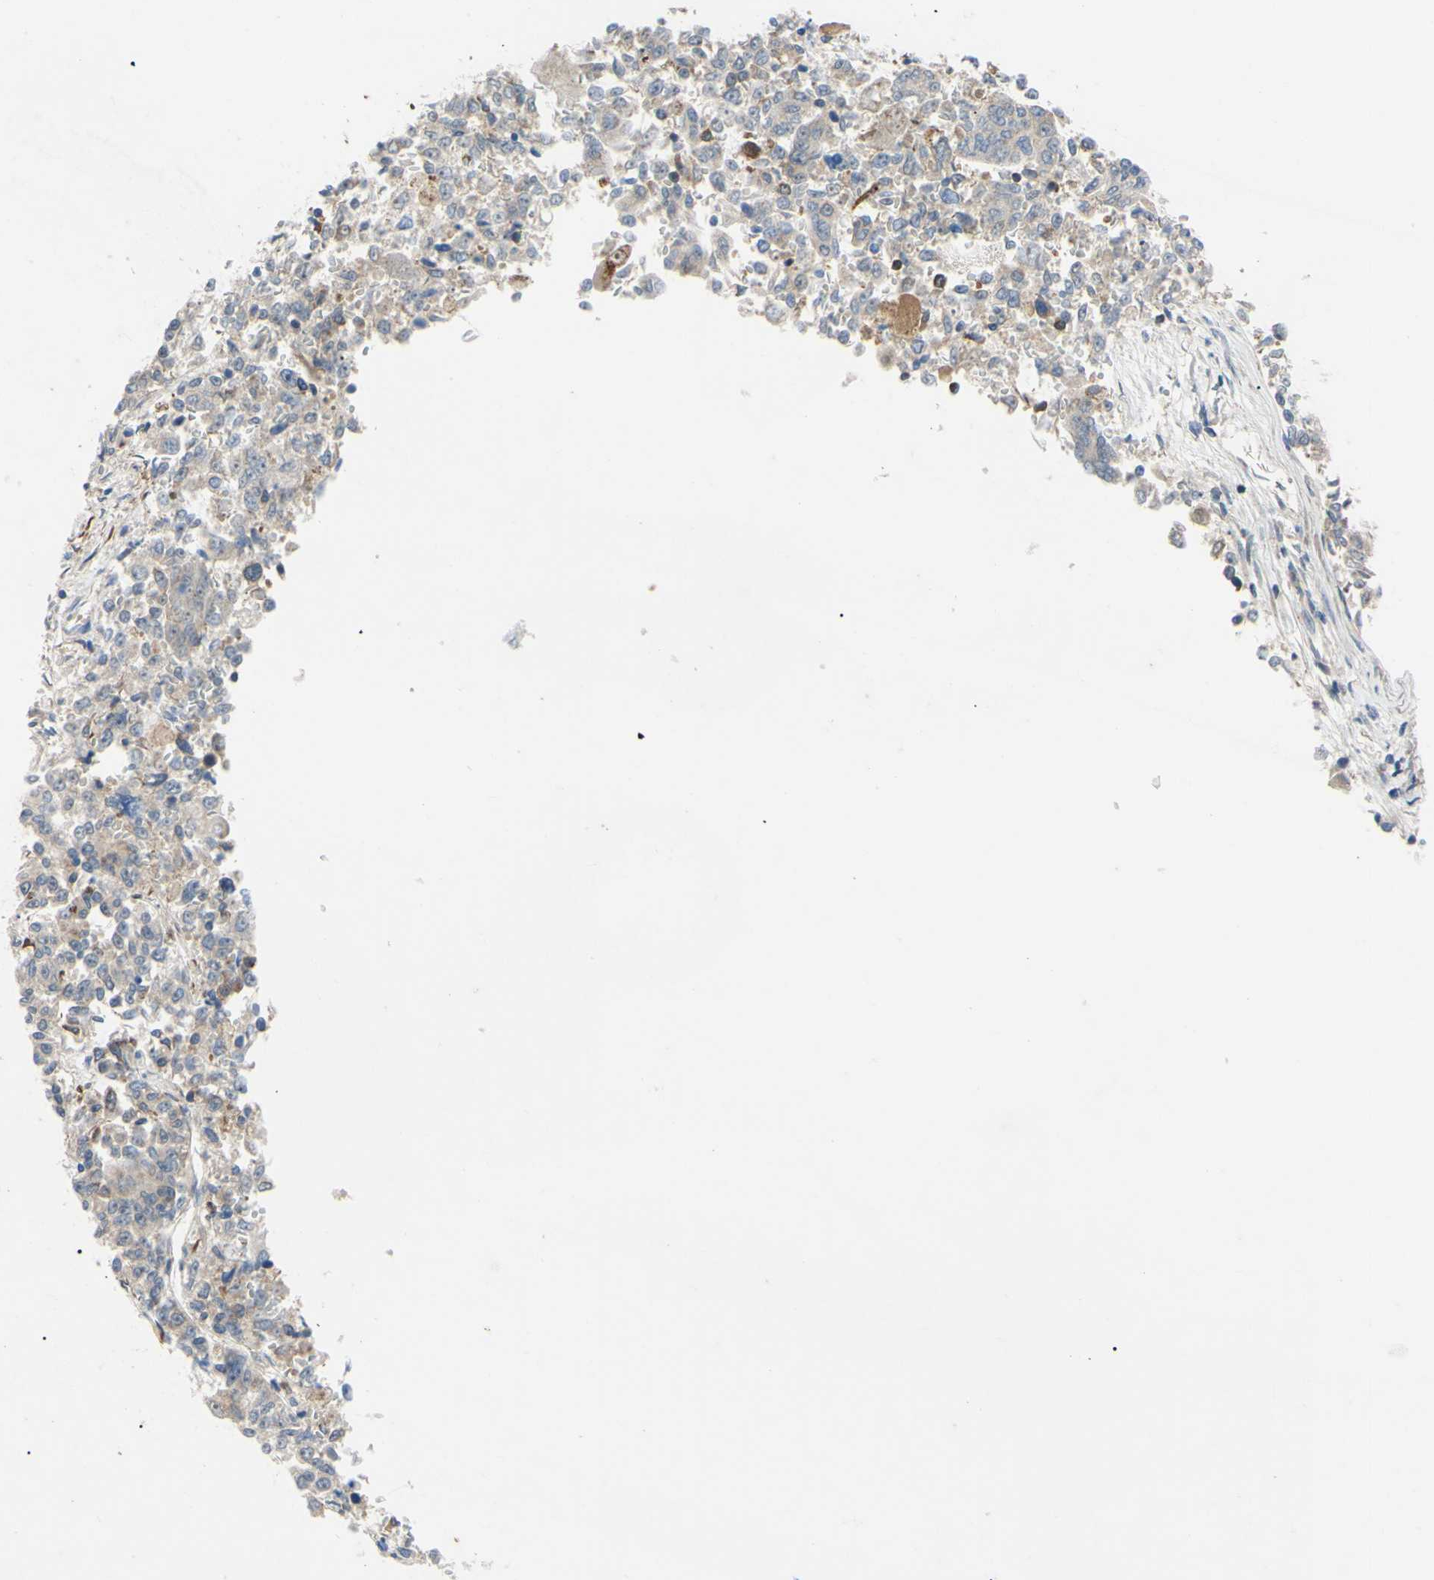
{"staining": {"intensity": "weak", "quantity": ">75%", "location": "cytoplasmic/membranous"}, "tissue": "lung cancer", "cell_type": "Tumor cells", "image_type": "cancer", "snomed": [{"axis": "morphology", "description": "Adenocarcinoma, NOS"}, {"axis": "topography", "description": "Lung"}], "caption": "The immunohistochemical stain highlights weak cytoplasmic/membranous staining in tumor cells of lung cancer (adenocarcinoma) tissue.", "gene": "PRAF2", "patient": {"sex": "male", "age": 84}}